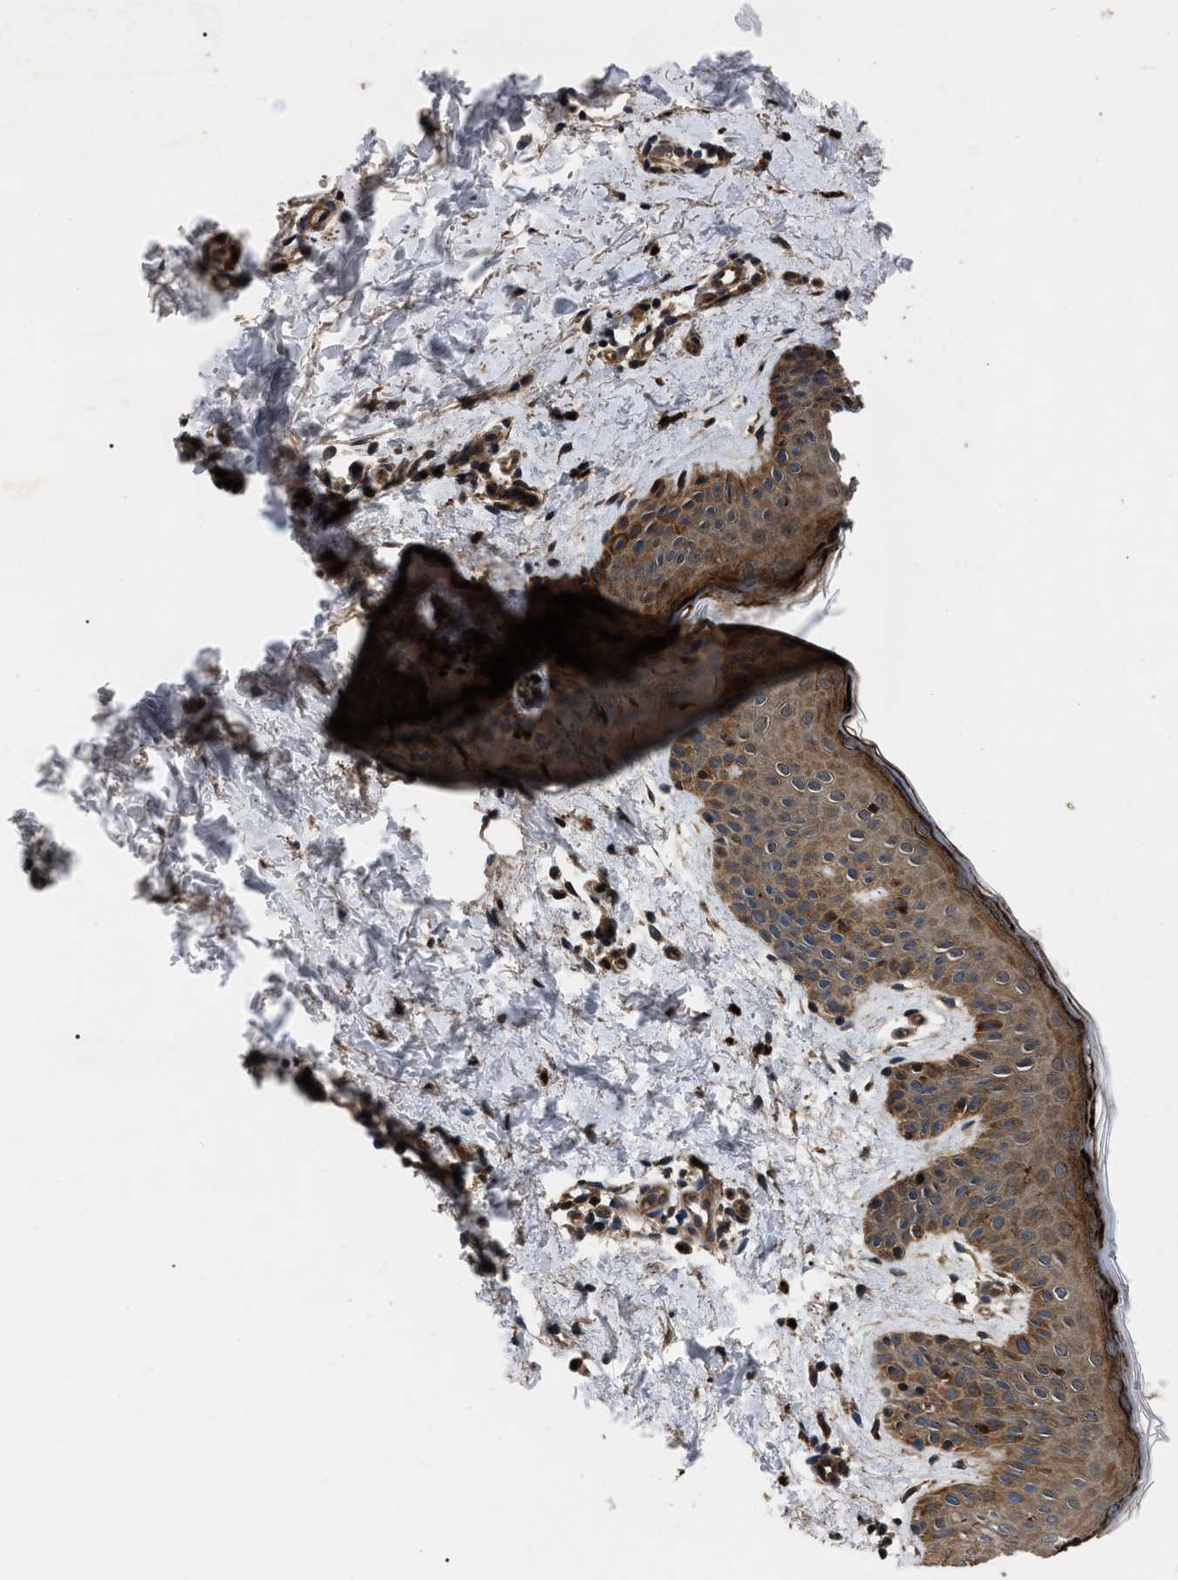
{"staining": {"intensity": "moderate", "quantity": ">75%", "location": "cytoplasmic/membranous"}, "tissue": "skin", "cell_type": "Fibroblasts", "image_type": "normal", "snomed": [{"axis": "morphology", "description": "Normal tissue, NOS"}, {"axis": "topography", "description": "Skin"}], "caption": "Immunohistochemistry (IHC) staining of benign skin, which demonstrates medium levels of moderate cytoplasmic/membranous expression in about >75% of fibroblasts indicating moderate cytoplasmic/membranous protein expression. The staining was performed using DAB (3,3'-diaminobenzidine) (brown) for protein detection and nuclei were counterstained in hematoxylin (blue).", "gene": "PPWD1", "patient": {"sex": "male", "age": 40}}